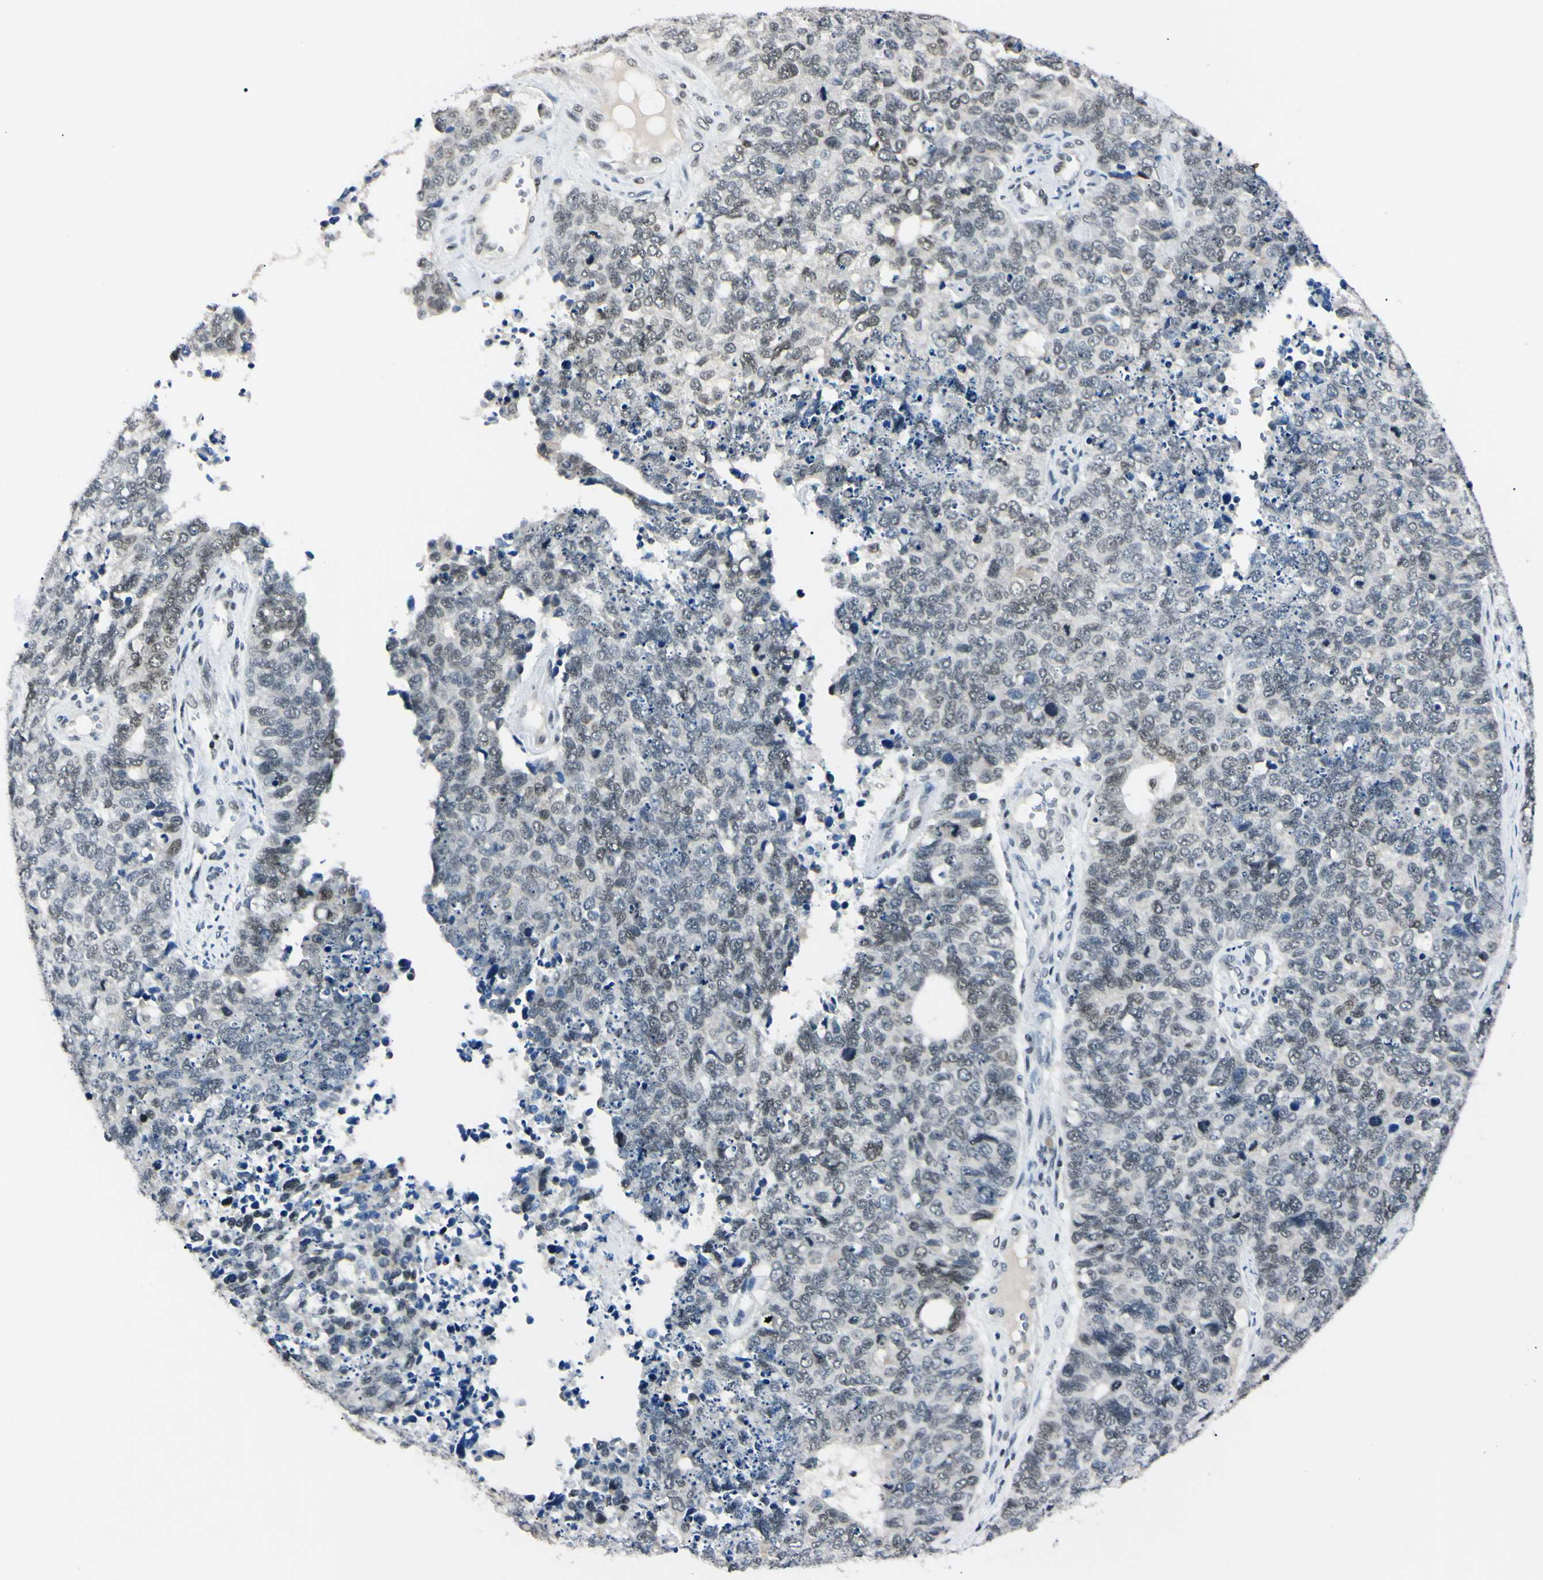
{"staining": {"intensity": "weak", "quantity": "25%-75%", "location": "nuclear"}, "tissue": "cervical cancer", "cell_type": "Tumor cells", "image_type": "cancer", "snomed": [{"axis": "morphology", "description": "Squamous cell carcinoma, NOS"}, {"axis": "topography", "description": "Cervix"}], "caption": "IHC of cervical cancer reveals low levels of weak nuclear staining in about 25%-75% of tumor cells.", "gene": "C1orf174", "patient": {"sex": "female", "age": 63}}